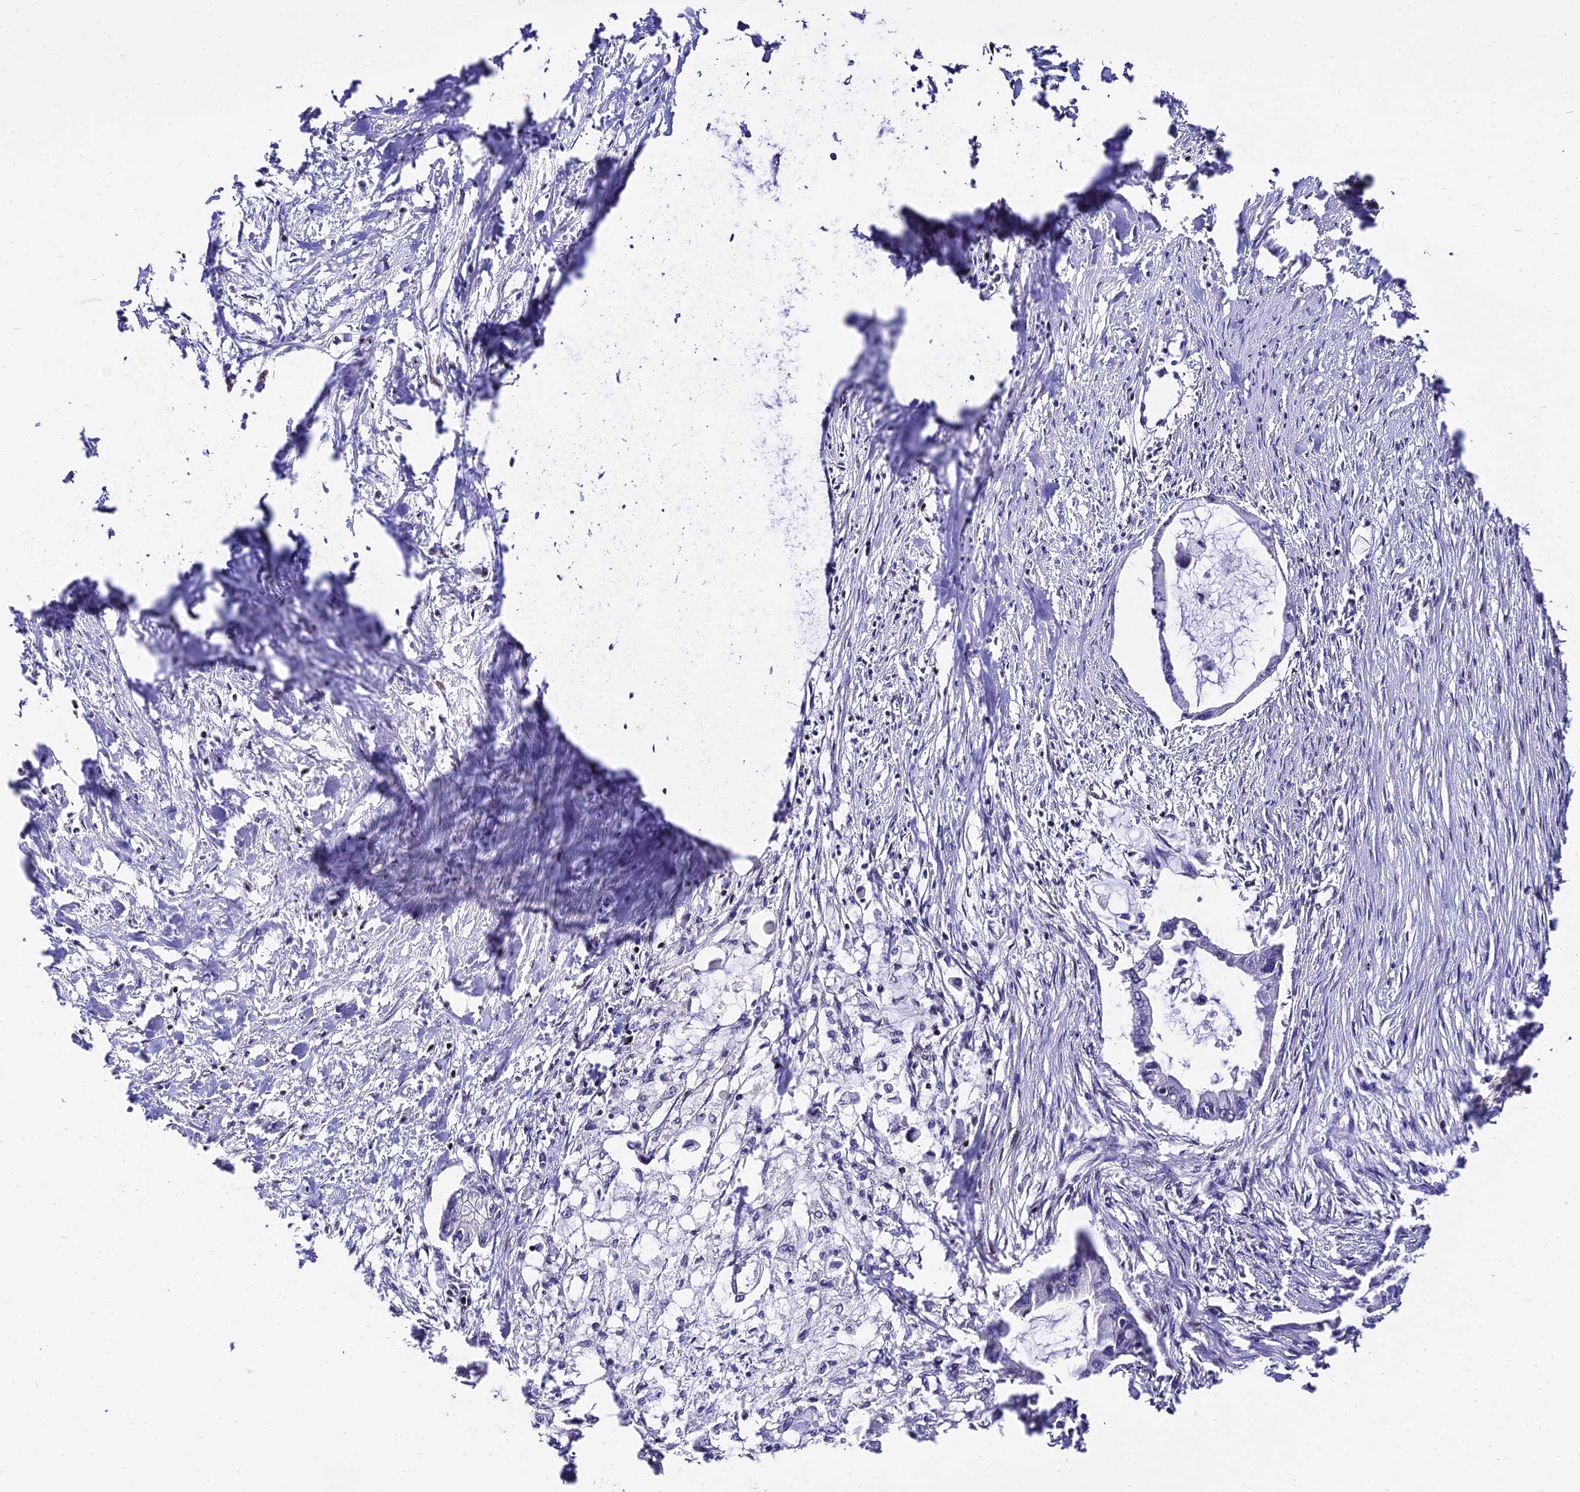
{"staining": {"intensity": "negative", "quantity": "none", "location": "none"}, "tissue": "pancreatic cancer", "cell_type": "Tumor cells", "image_type": "cancer", "snomed": [{"axis": "morphology", "description": "Adenocarcinoma, NOS"}, {"axis": "topography", "description": "Pancreas"}], "caption": "Human adenocarcinoma (pancreatic) stained for a protein using immunohistochemistry (IHC) exhibits no expression in tumor cells.", "gene": "CIB3", "patient": {"sex": "male", "age": 48}}